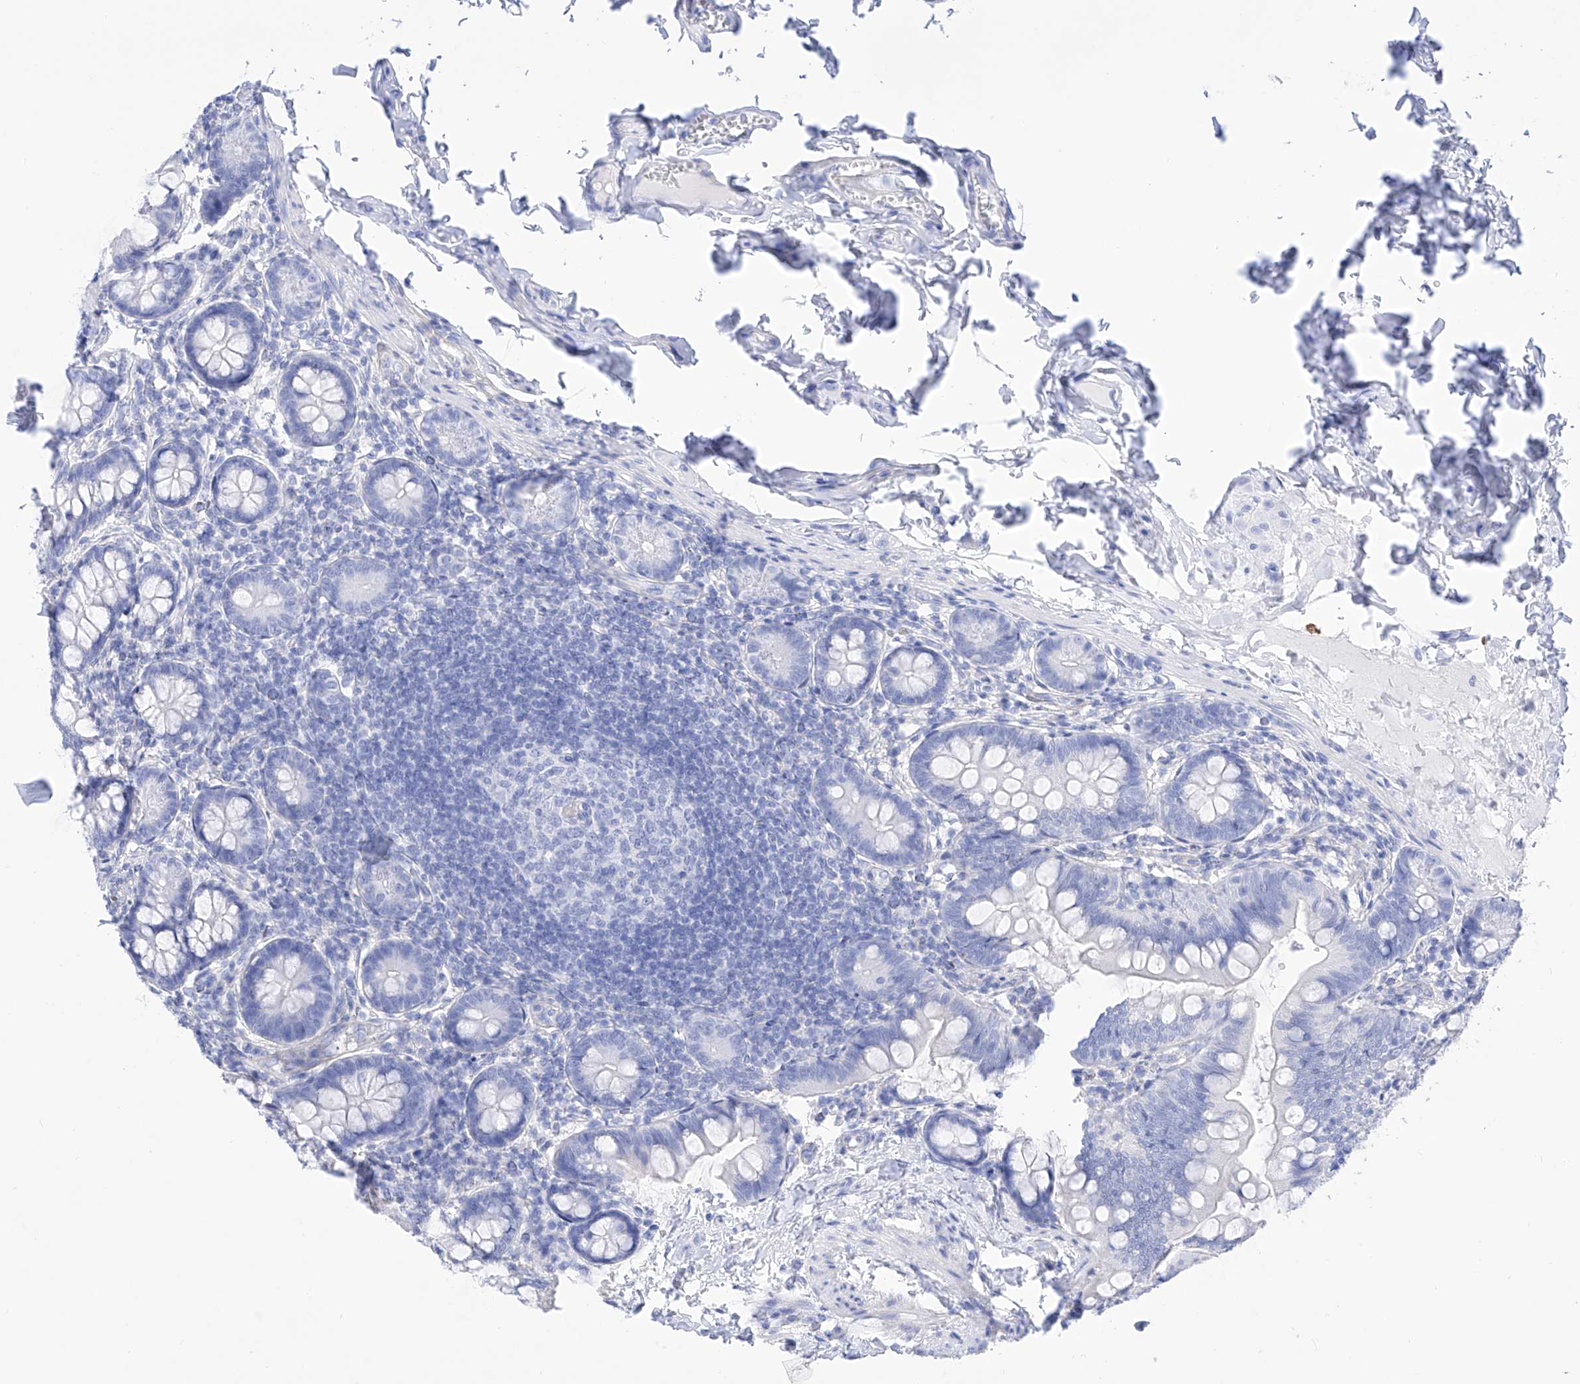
{"staining": {"intensity": "negative", "quantity": "none", "location": "none"}, "tissue": "small intestine", "cell_type": "Glandular cells", "image_type": "normal", "snomed": [{"axis": "morphology", "description": "Normal tissue, NOS"}, {"axis": "topography", "description": "Small intestine"}], "caption": "DAB (3,3'-diaminobenzidine) immunohistochemical staining of unremarkable small intestine reveals no significant positivity in glandular cells. Brightfield microscopy of IHC stained with DAB (3,3'-diaminobenzidine) (brown) and hematoxylin (blue), captured at high magnification.", "gene": "TRPC7", "patient": {"sex": "male", "age": 7}}